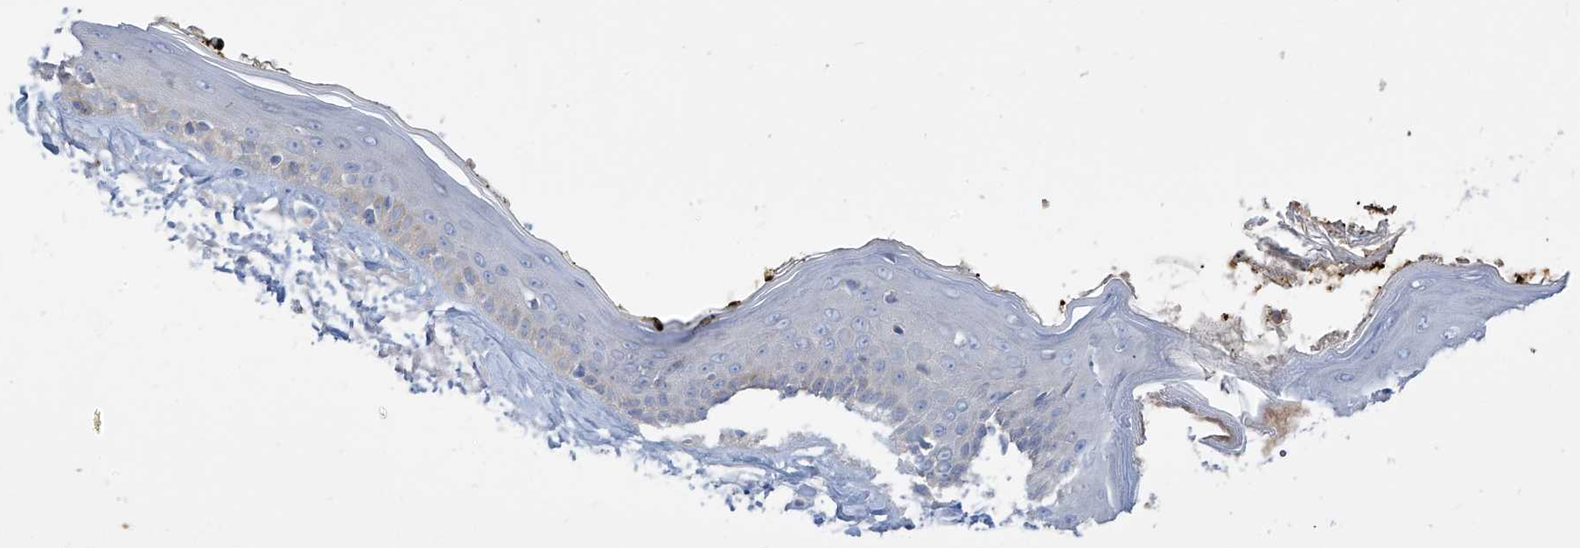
{"staining": {"intensity": "negative", "quantity": "none", "location": "none"}, "tissue": "skin", "cell_type": "Fibroblasts", "image_type": "normal", "snomed": [{"axis": "morphology", "description": "Normal tissue, NOS"}, {"axis": "topography", "description": "Skin"}, {"axis": "topography", "description": "Skeletal muscle"}], "caption": "High magnification brightfield microscopy of unremarkable skin stained with DAB (brown) and counterstained with hematoxylin (blue): fibroblasts show no significant positivity. The staining is performed using DAB brown chromogen with nuclei counter-stained in using hematoxylin.", "gene": "DGKQ", "patient": {"sex": "male", "age": 83}}